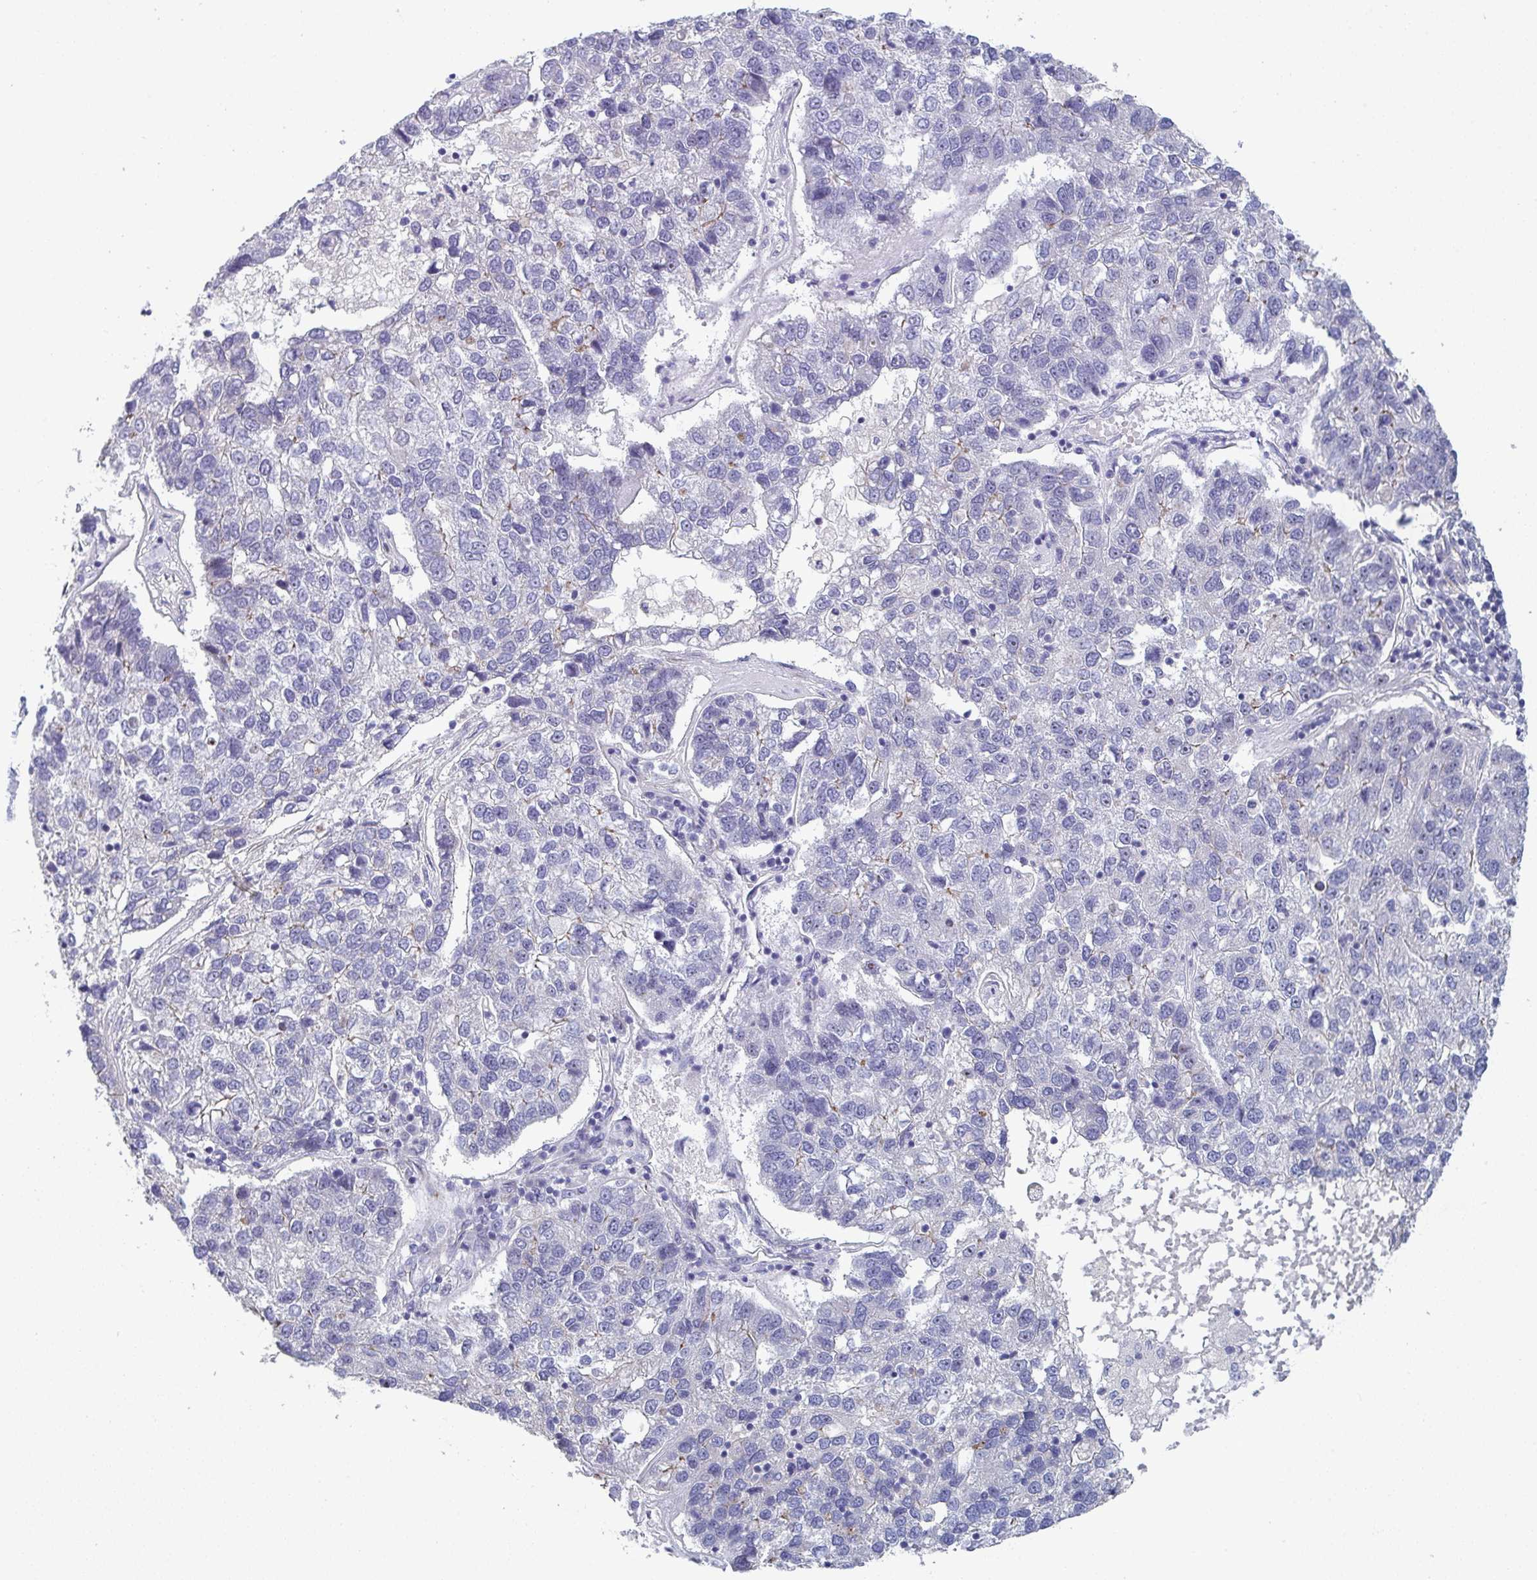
{"staining": {"intensity": "negative", "quantity": "none", "location": "none"}, "tissue": "pancreatic cancer", "cell_type": "Tumor cells", "image_type": "cancer", "snomed": [{"axis": "morphology", "description": "Adenocarcinoma, NOS"}, {"axis": "topography", "description": "Pancreas"}], "caption": "An IHC image of pancreatic adenocarcinoma is shown. There is no staining in tumor cells of pancreatic adenocarcinoma.", "gene": "ST14", "patient": {"sex": "female", "age": 61}}